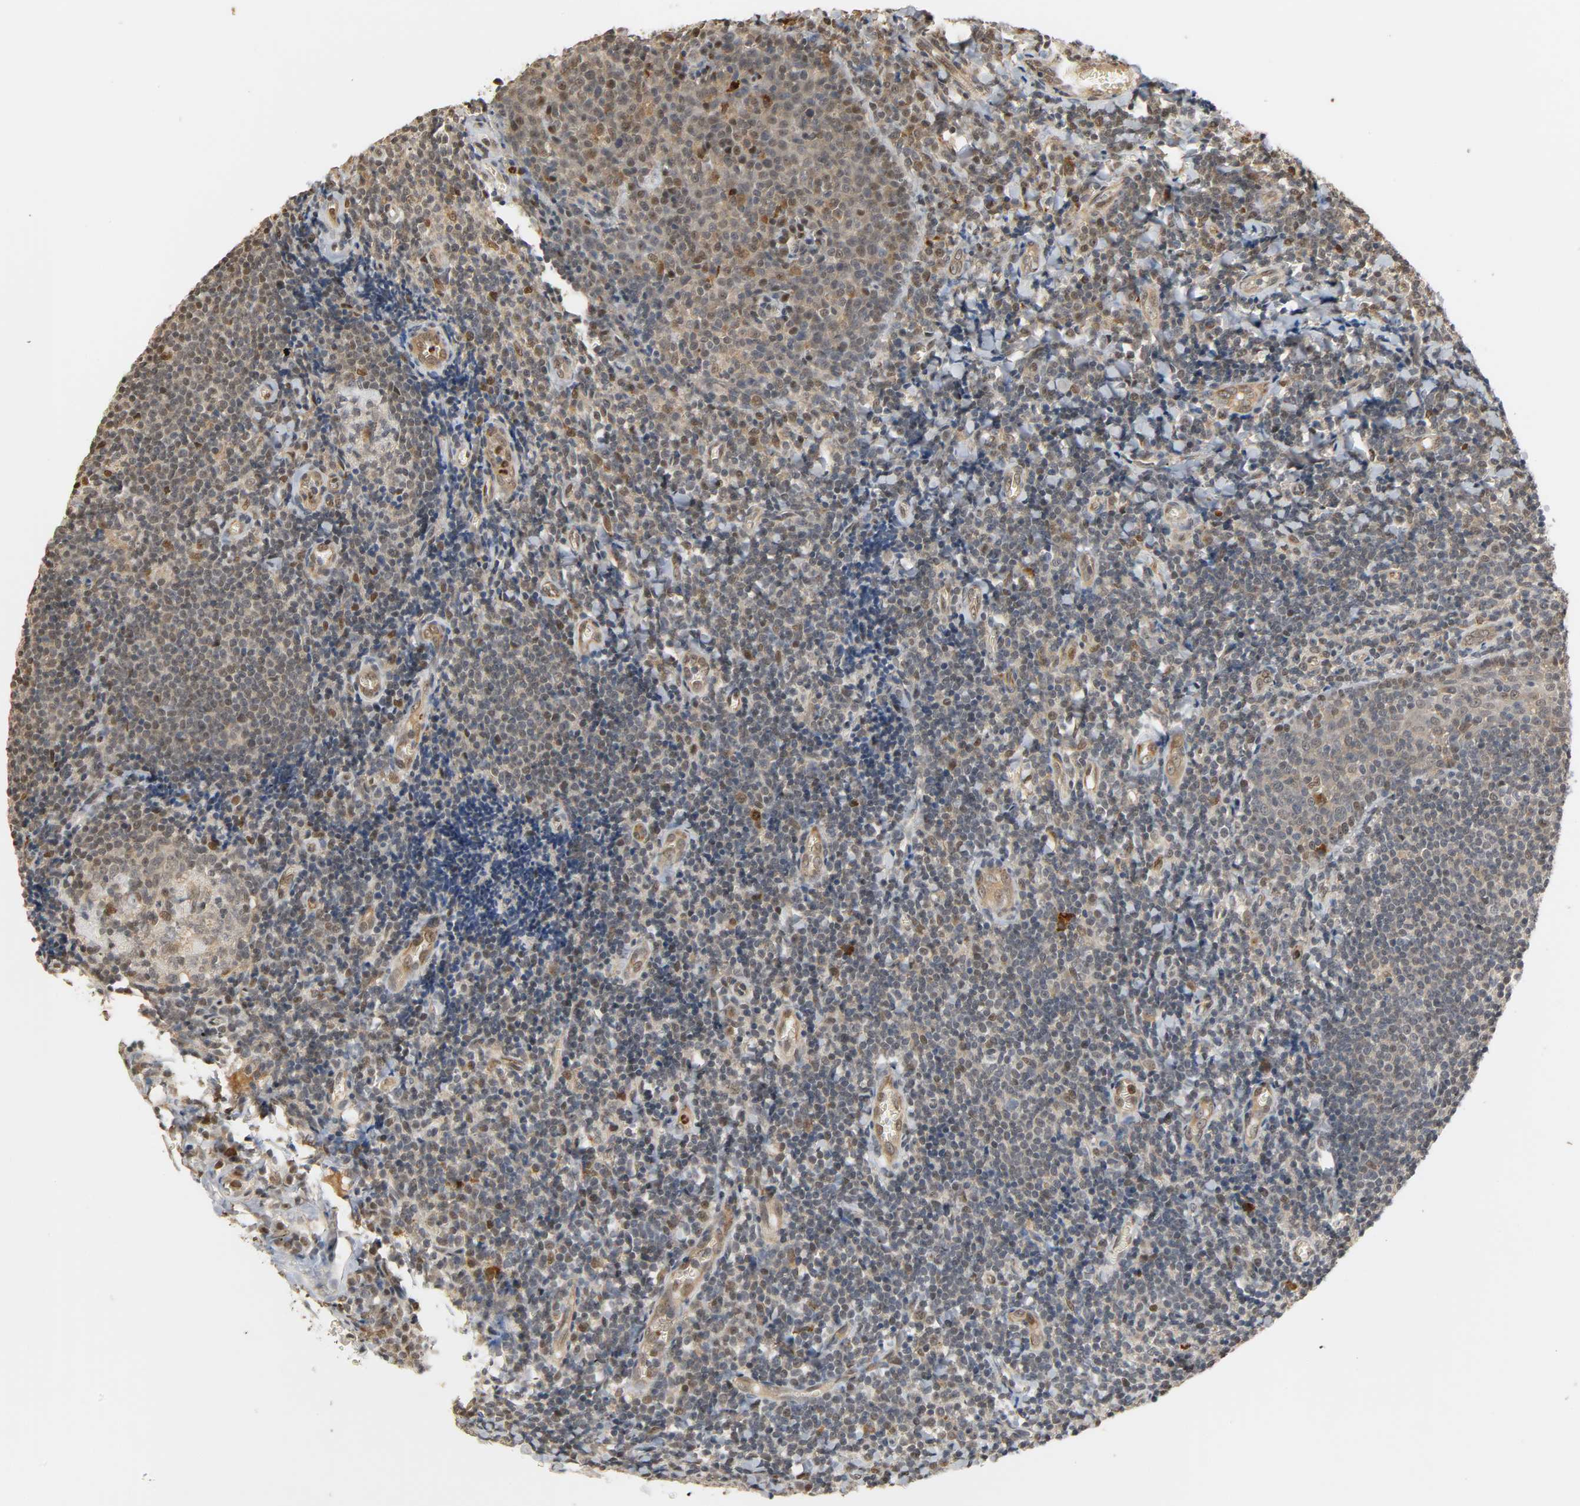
{"staining": {"intensity": "moderate", "quantity": "25%-75%", "location": "nuclear"}, "tissue": "tonsil", "cell_type": "Germinal center cells", "image_type": "normal", "snomed": [{"axis": "morphology", "description": "Normal tissue, NOS"}, {"axis": "topography", "description": "Tonsil"}], "caption": "A medium amount of moderate nuclear staining is present in approximately 25%-75% of germinal center cells in normal tonsil. Nuclei are stained in blue.", "gene": "ZFPM2", "patient": {"sex": "male", "age": 31}}